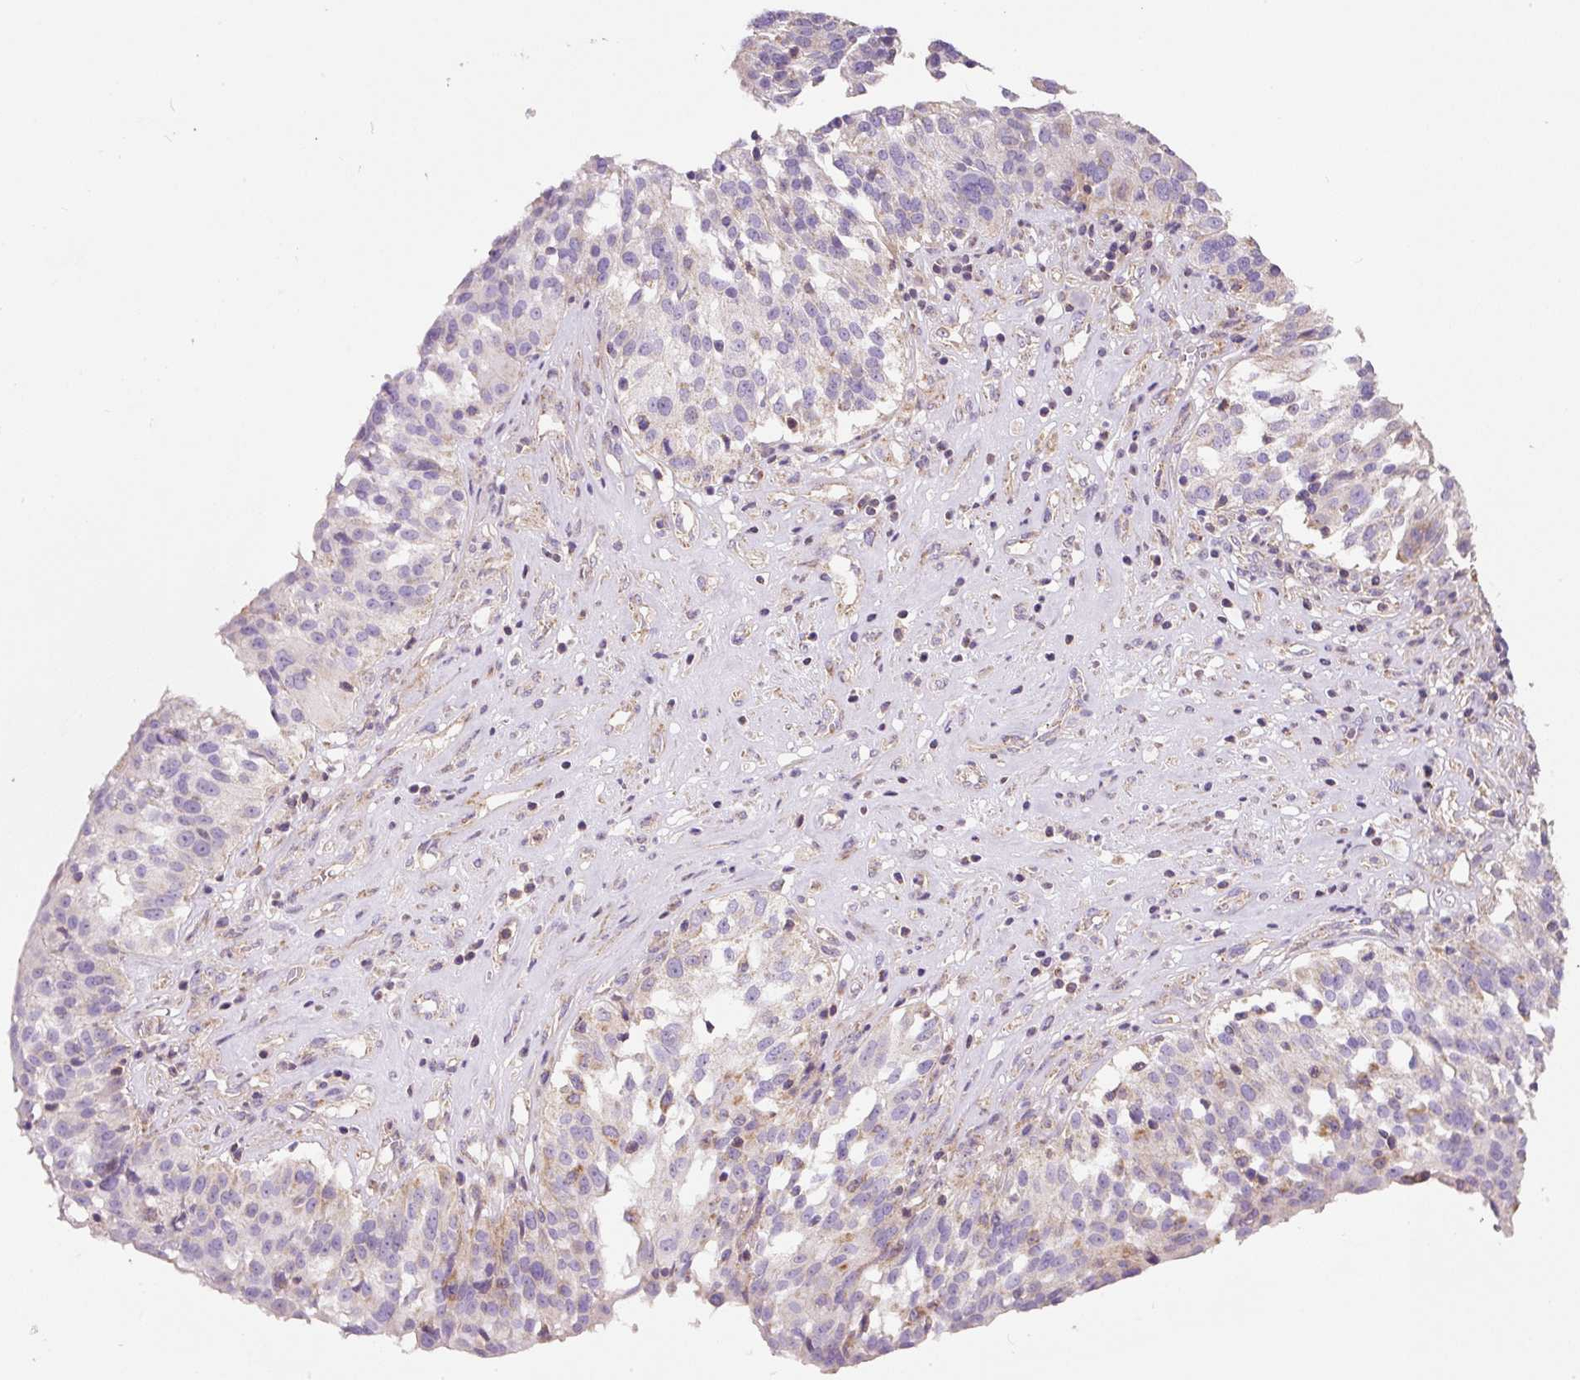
{"staining": {"intensity": "negative", "quantity": "none", "location": "none"}, "tissue": "ovarian cancer", "cell_type": "Tumor cells", "image_type": "cancer", "snomed": [{"axis": "morphology", "description": "Cystadenocarcinoma, serous, NOS"}, {"axis": "topography", "description": "Ovary"}], "caption": "The image shows no significant staining in tumor cells of serous cystadenocarcinoma (ovarian).", "gene": "NDUFAF2", "patient": {"sex": "female", "age": 59}}